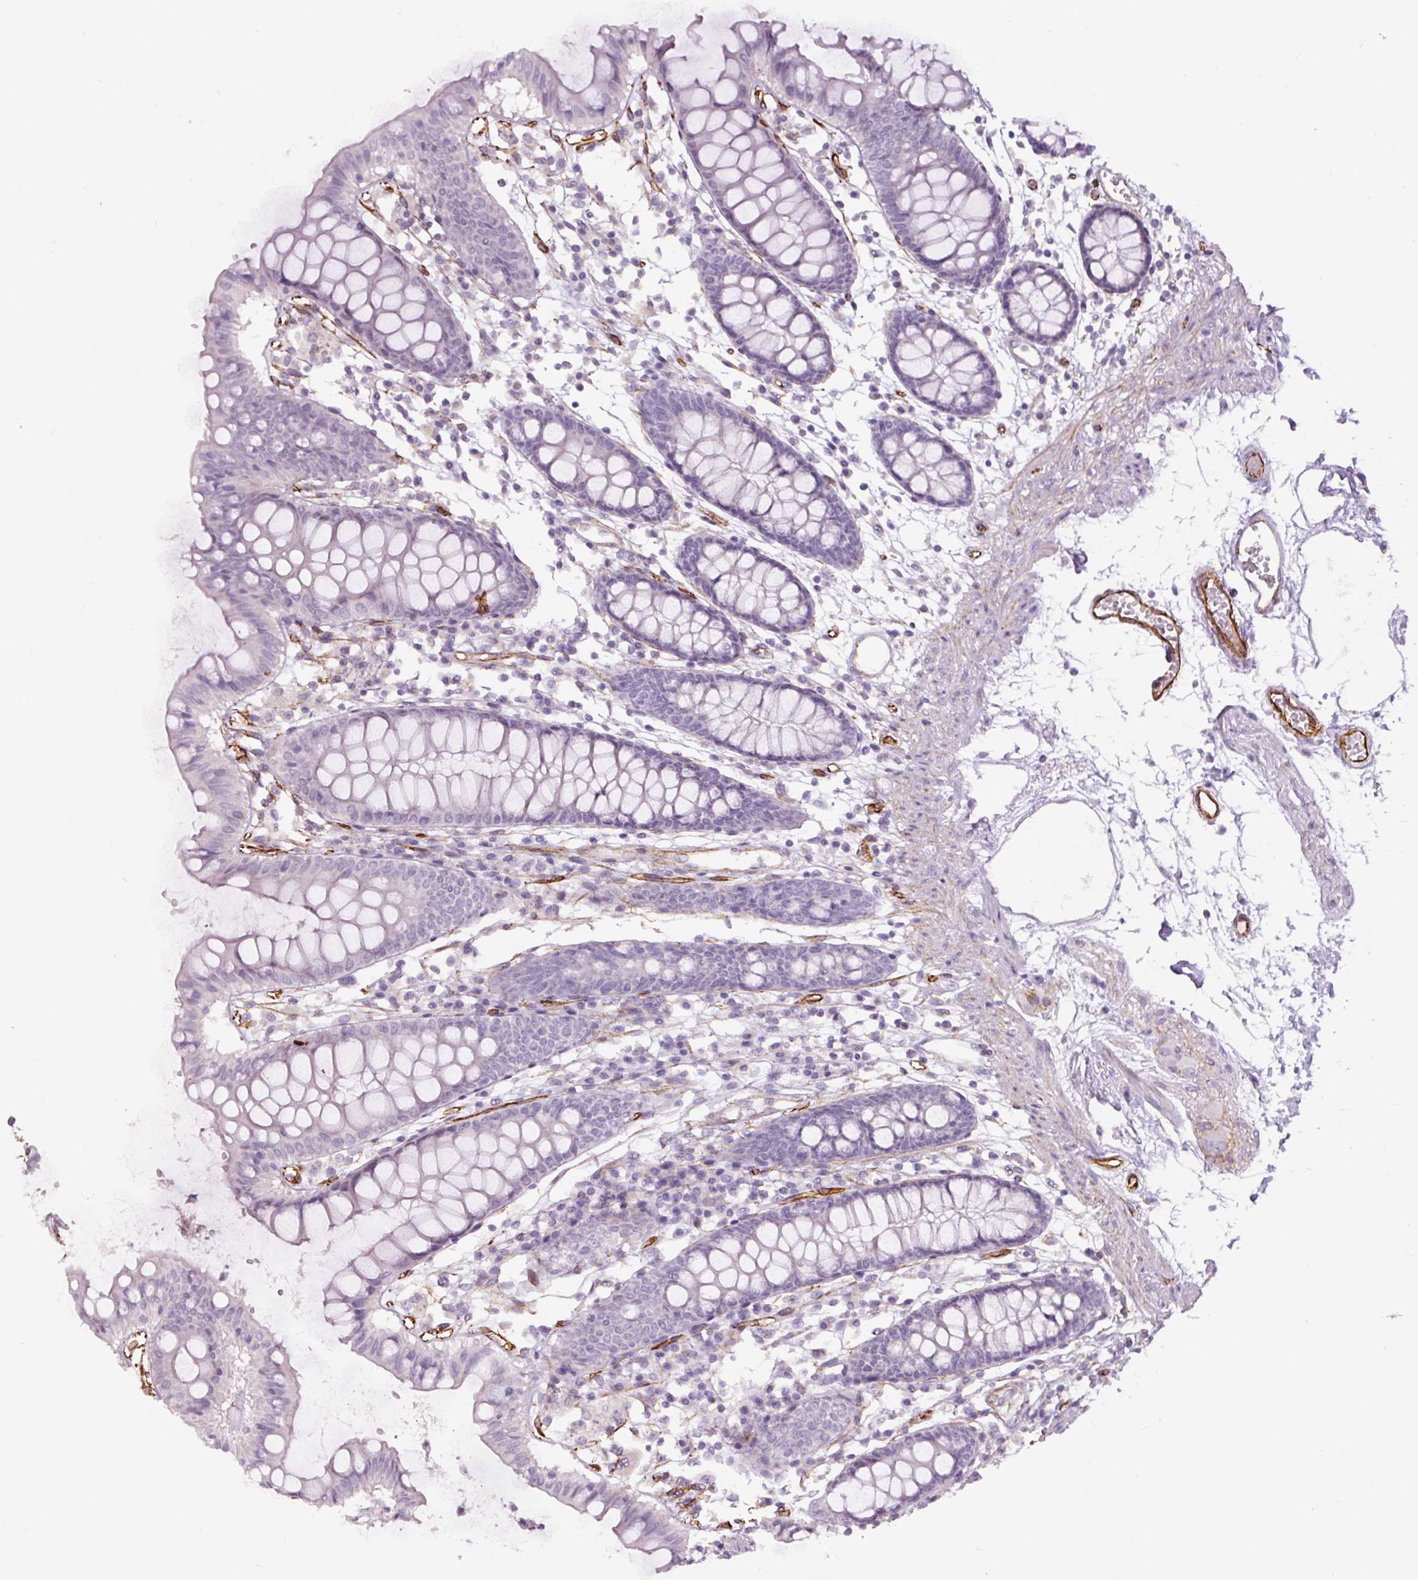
{"staining": {"intensity": "strong", "quantity": ">75%", "location": "cytoplasmic/membranous"}, "tissue": "colon", "cell_type": "Endothelial cells", "image_type": "normal", "snomed": [{"axis": "morphology", "description": "Normal tissue, NOS"}, {"axis": "topography", "description": "Colon"}], "caption": "Endothelial cells demonstrate strong cytoplasmic/membranous staining in about >75% of cells in normal colon. The staining was performed using DAB, with brown indicating positive protein expression. Nuclei are stained blue with hematoxylin.", "gene": "NES", "patient": {"sex": "female", "age": 84}}